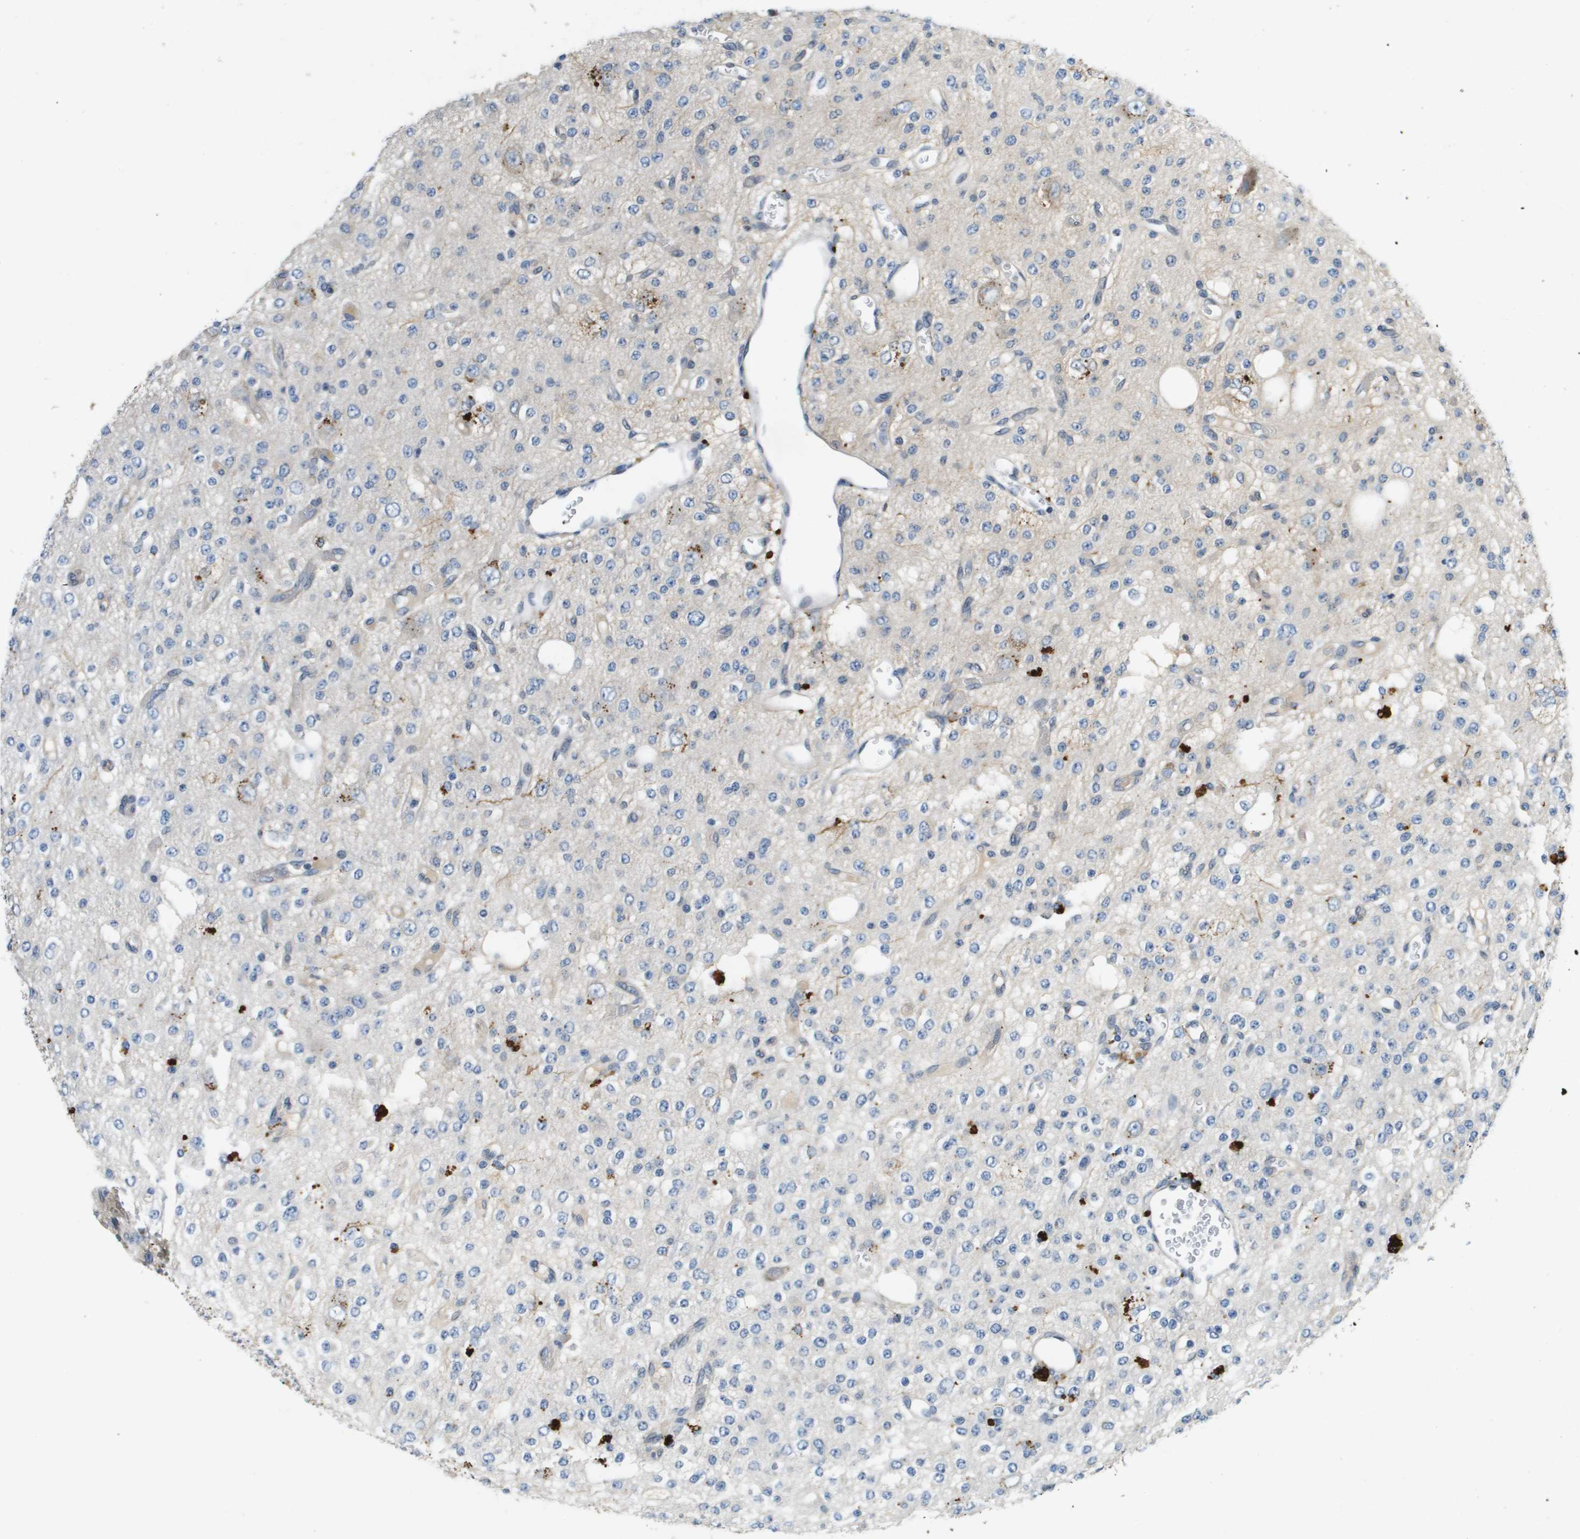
{"staining": {"intensity": "negative", "quantity": "none", "location": "none"}, "tissue": "glioma", "cell_type": "Tumor cells", "image_type": "cancer", "snomed": [{"axis": "morphology", "description": "Glioma, malignant, Low grade"}, {"axis": "topography", "description": "Brain"}], "caption": "Immunohistochemistry (IHC) of human glioma reveals no staining in tumor cells.", "gene": "PGAP3", "patient": {"sex": "male", "age": 38}}